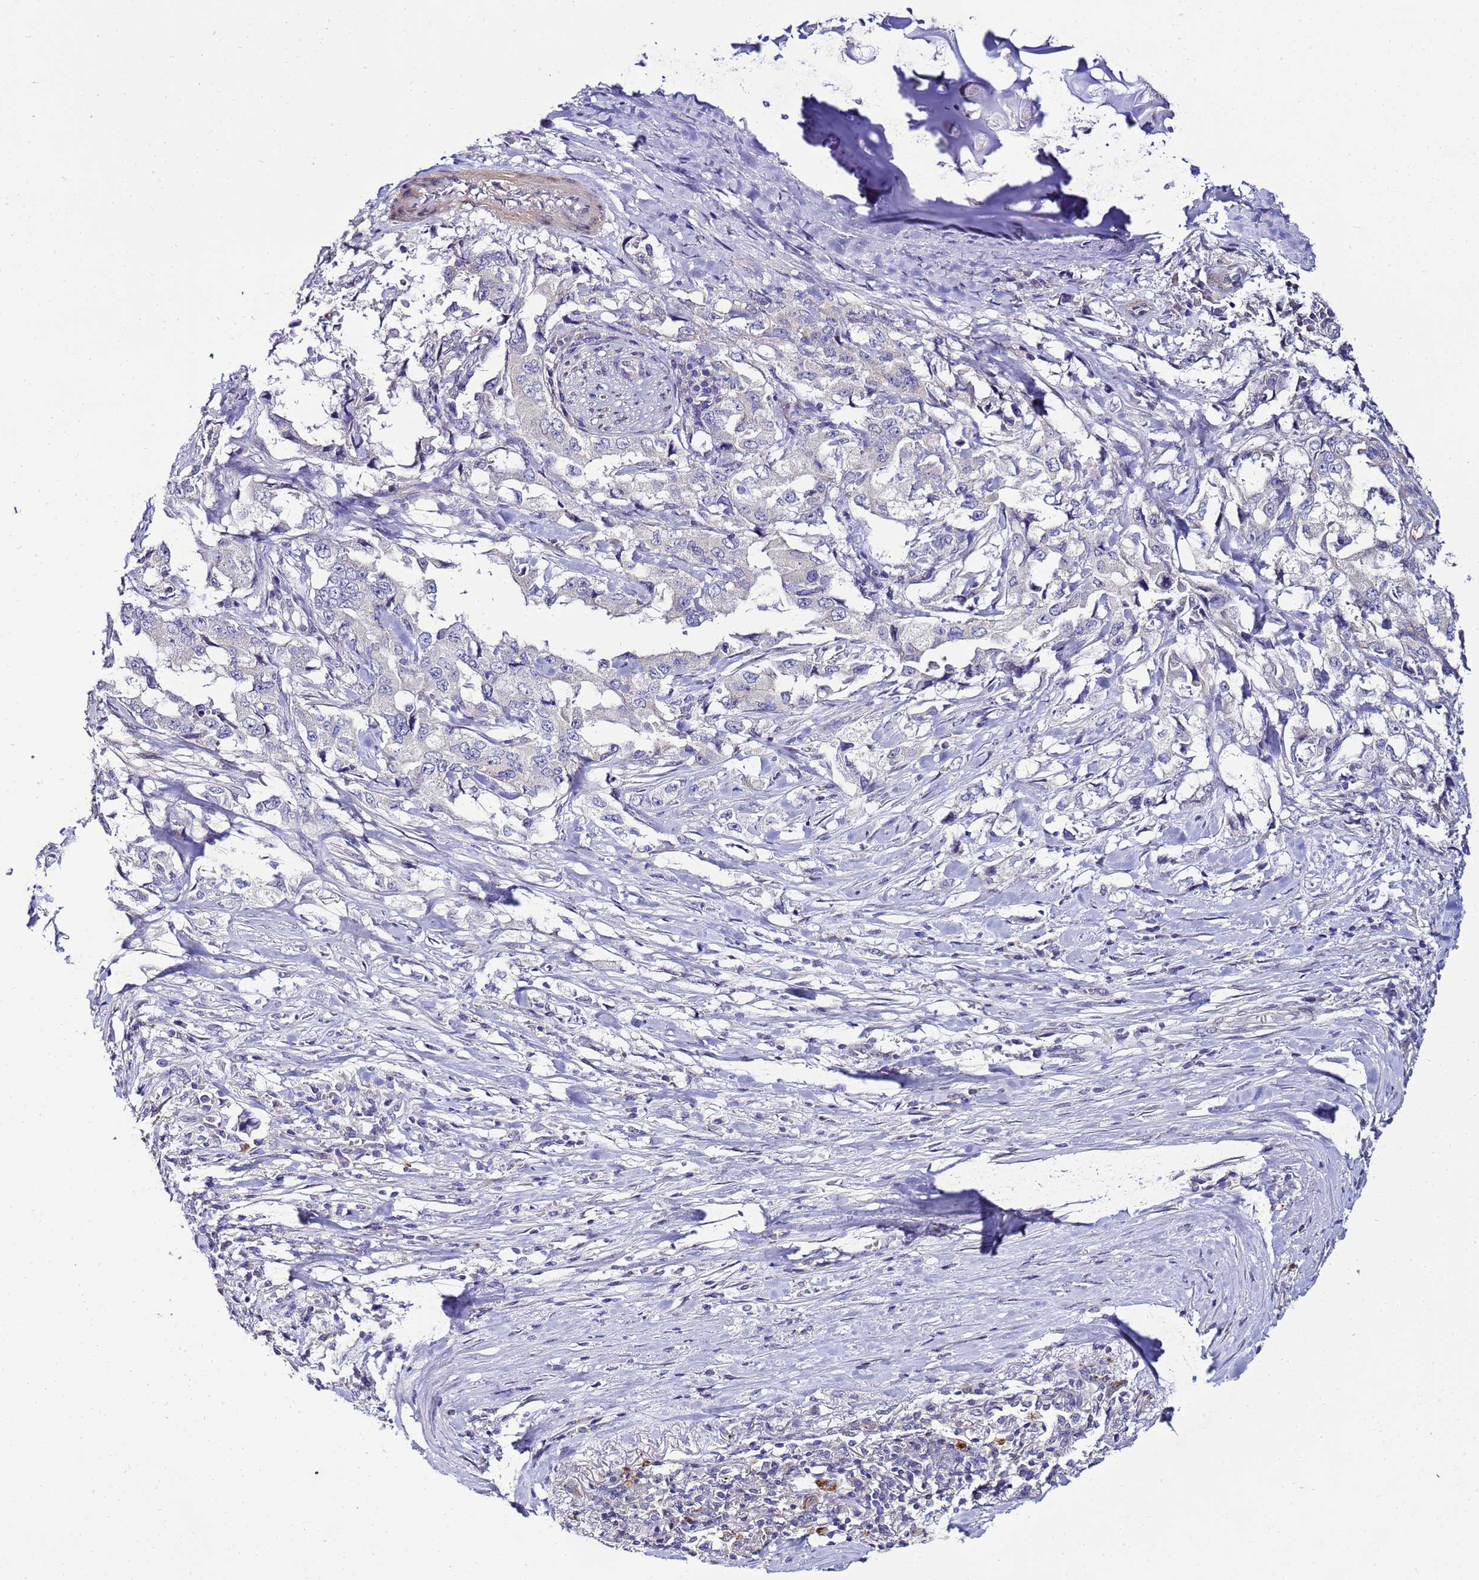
{"staining": {"intensity": "negative", "quantity": "none", "location": "none"}, "tissue": "lung cancer", "cell_type": "Tumor cells", "image_type": "cancer", "snomed": [{"axis": "morphology", "description": "Adenocarcinoma, NOS"}, {"axis": "topography", "description": "Lung"}], "caption": "This is a histopathology image of immunohistochemistry staining of lung cancer, which shows no staining in tumor cells.", "gene": "FAM166B", "patient": {"sex": "female", "age": 51}}